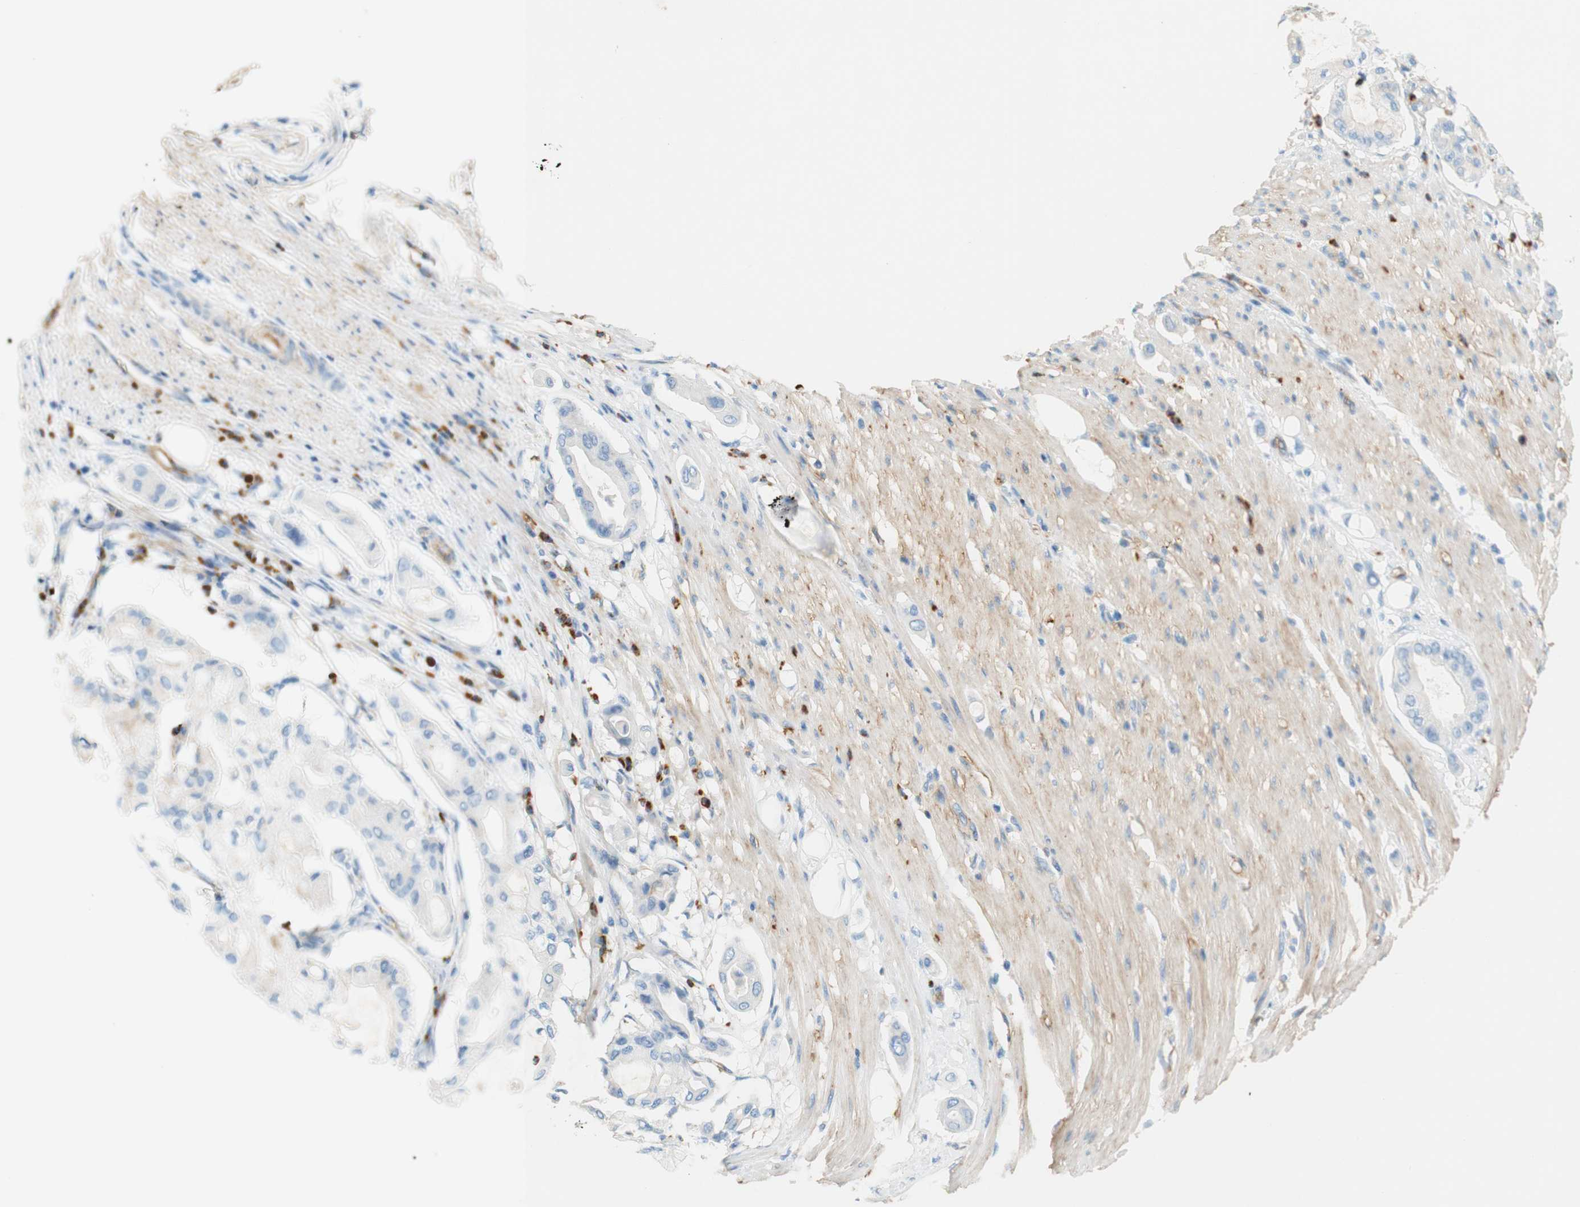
{"staining": {"intensity": "weak", "quantity": "<25%", "location": "cytoplasmic/membranous"}, "tissue": "pancreatic cancer", "cell_type": "Tumor cells", "image_type": "cancer", "snomed": [{"axis": "morphology", "description": "Adenocarcinoma, NOS"}, {"axis": "morphology", "description": "Adenocarcinoma, metastatic, NOS"}, {"axis": "topography", "description": "Lymph node"}, {"axis": "topography", "description": "Pancreas"}, {"axis": "topography", "description": "Duodenum"}], "caption": "This is an immunohistochemistry image of human adenocarcinoma (pancreatic). There is no positivity in tumor cells.", "gene": "STOM", "patient": {"sex": "female", "age": 64}}